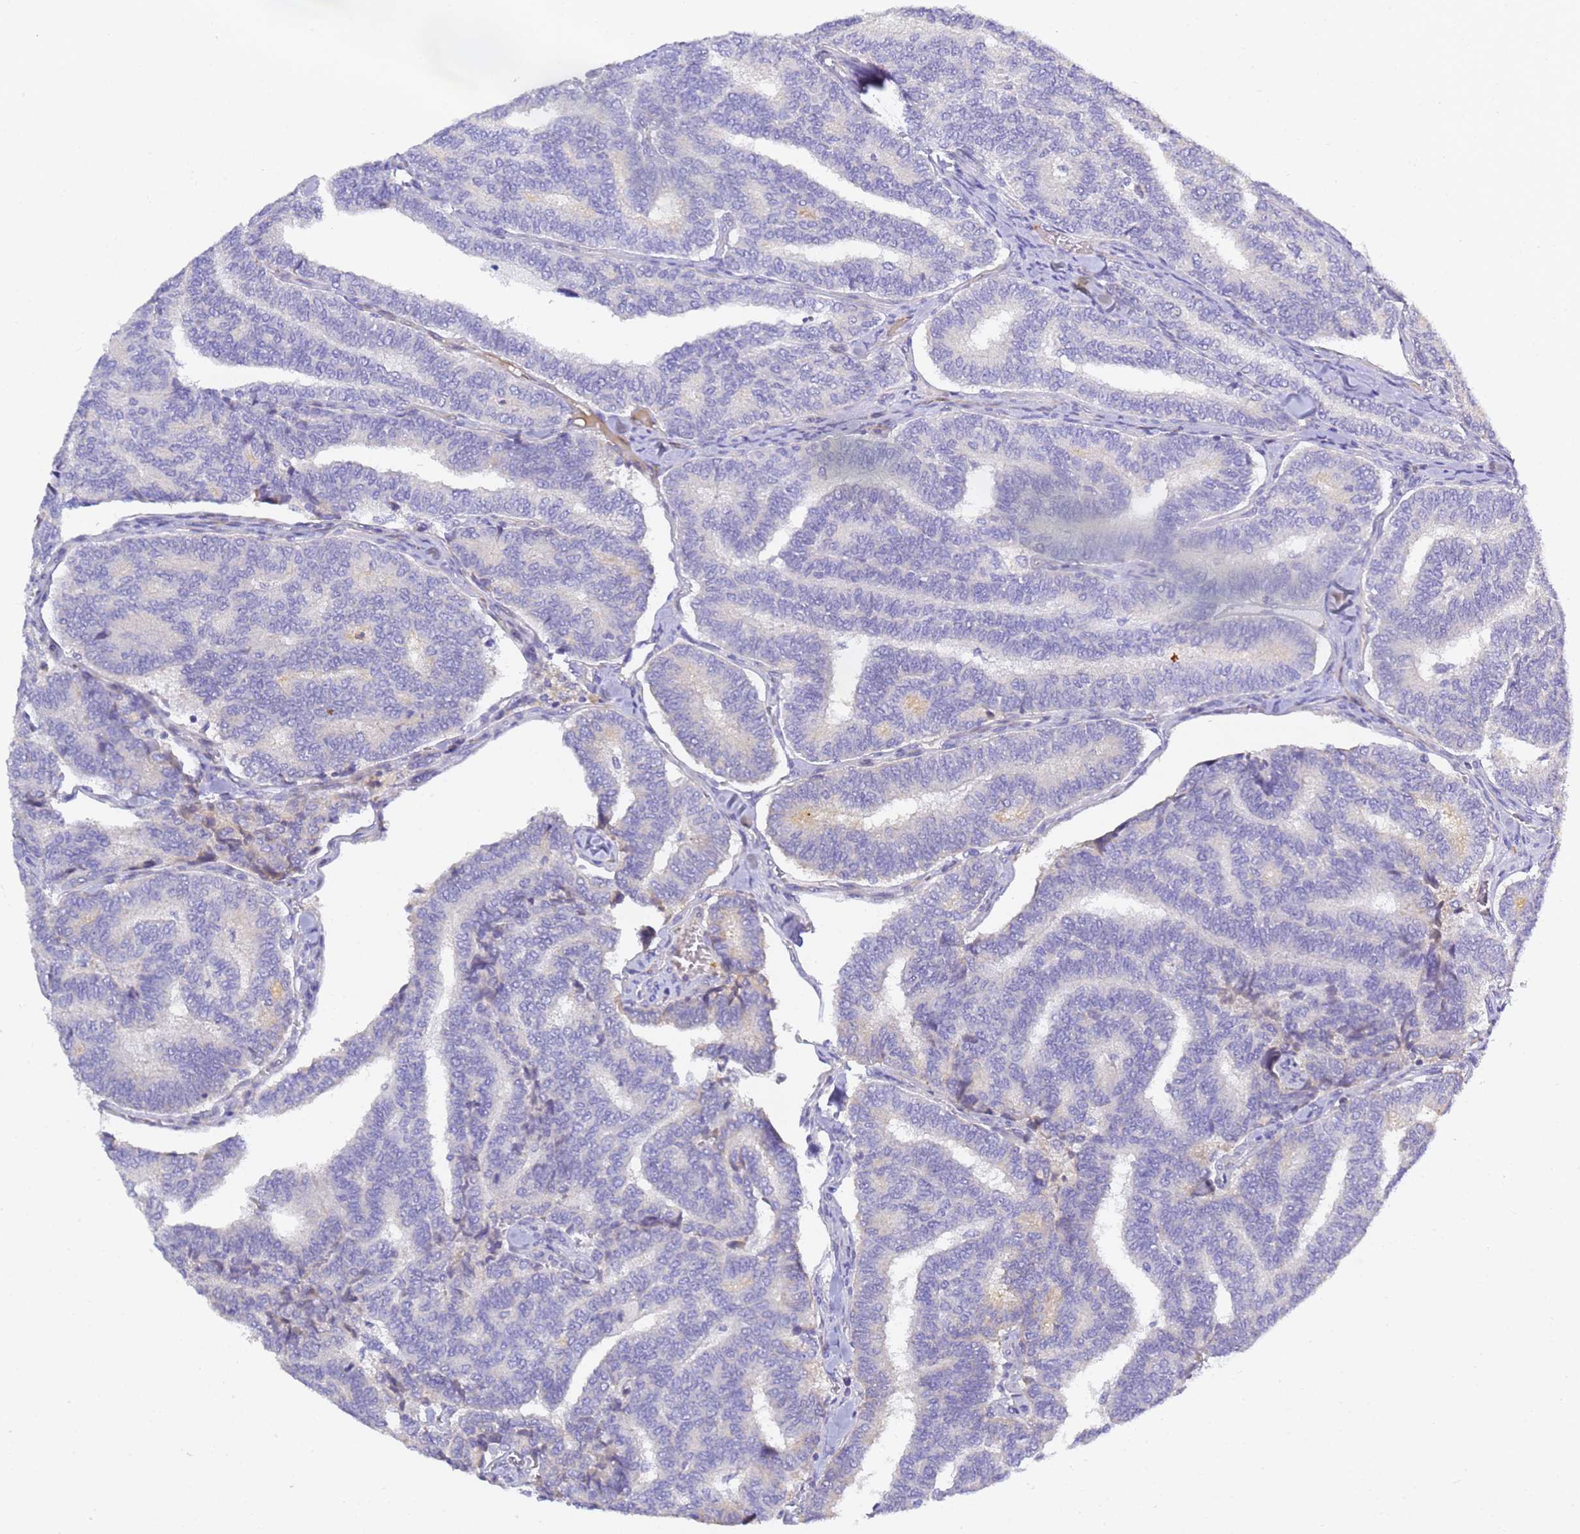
{"staining": {"intensity": "negative", "quantity": "none", "location": "none"}, "tissue": "thyroid cancer", "cell_type": "Tumor cells", "image_type": "cancer", "snomed": [{"axis": "morphology", "description": "Papillary adenocarcinoma, NOS"}, {"axis": "topography", "description": "Thyroid gland"}], "caption": "Thyroid cancer (papillary adenocarcinoma) stained for a protein using immunohistochemistry shows no staining tumor cells.", "gene": "CFH", "patient": {"sex": "female", "age": 35}}